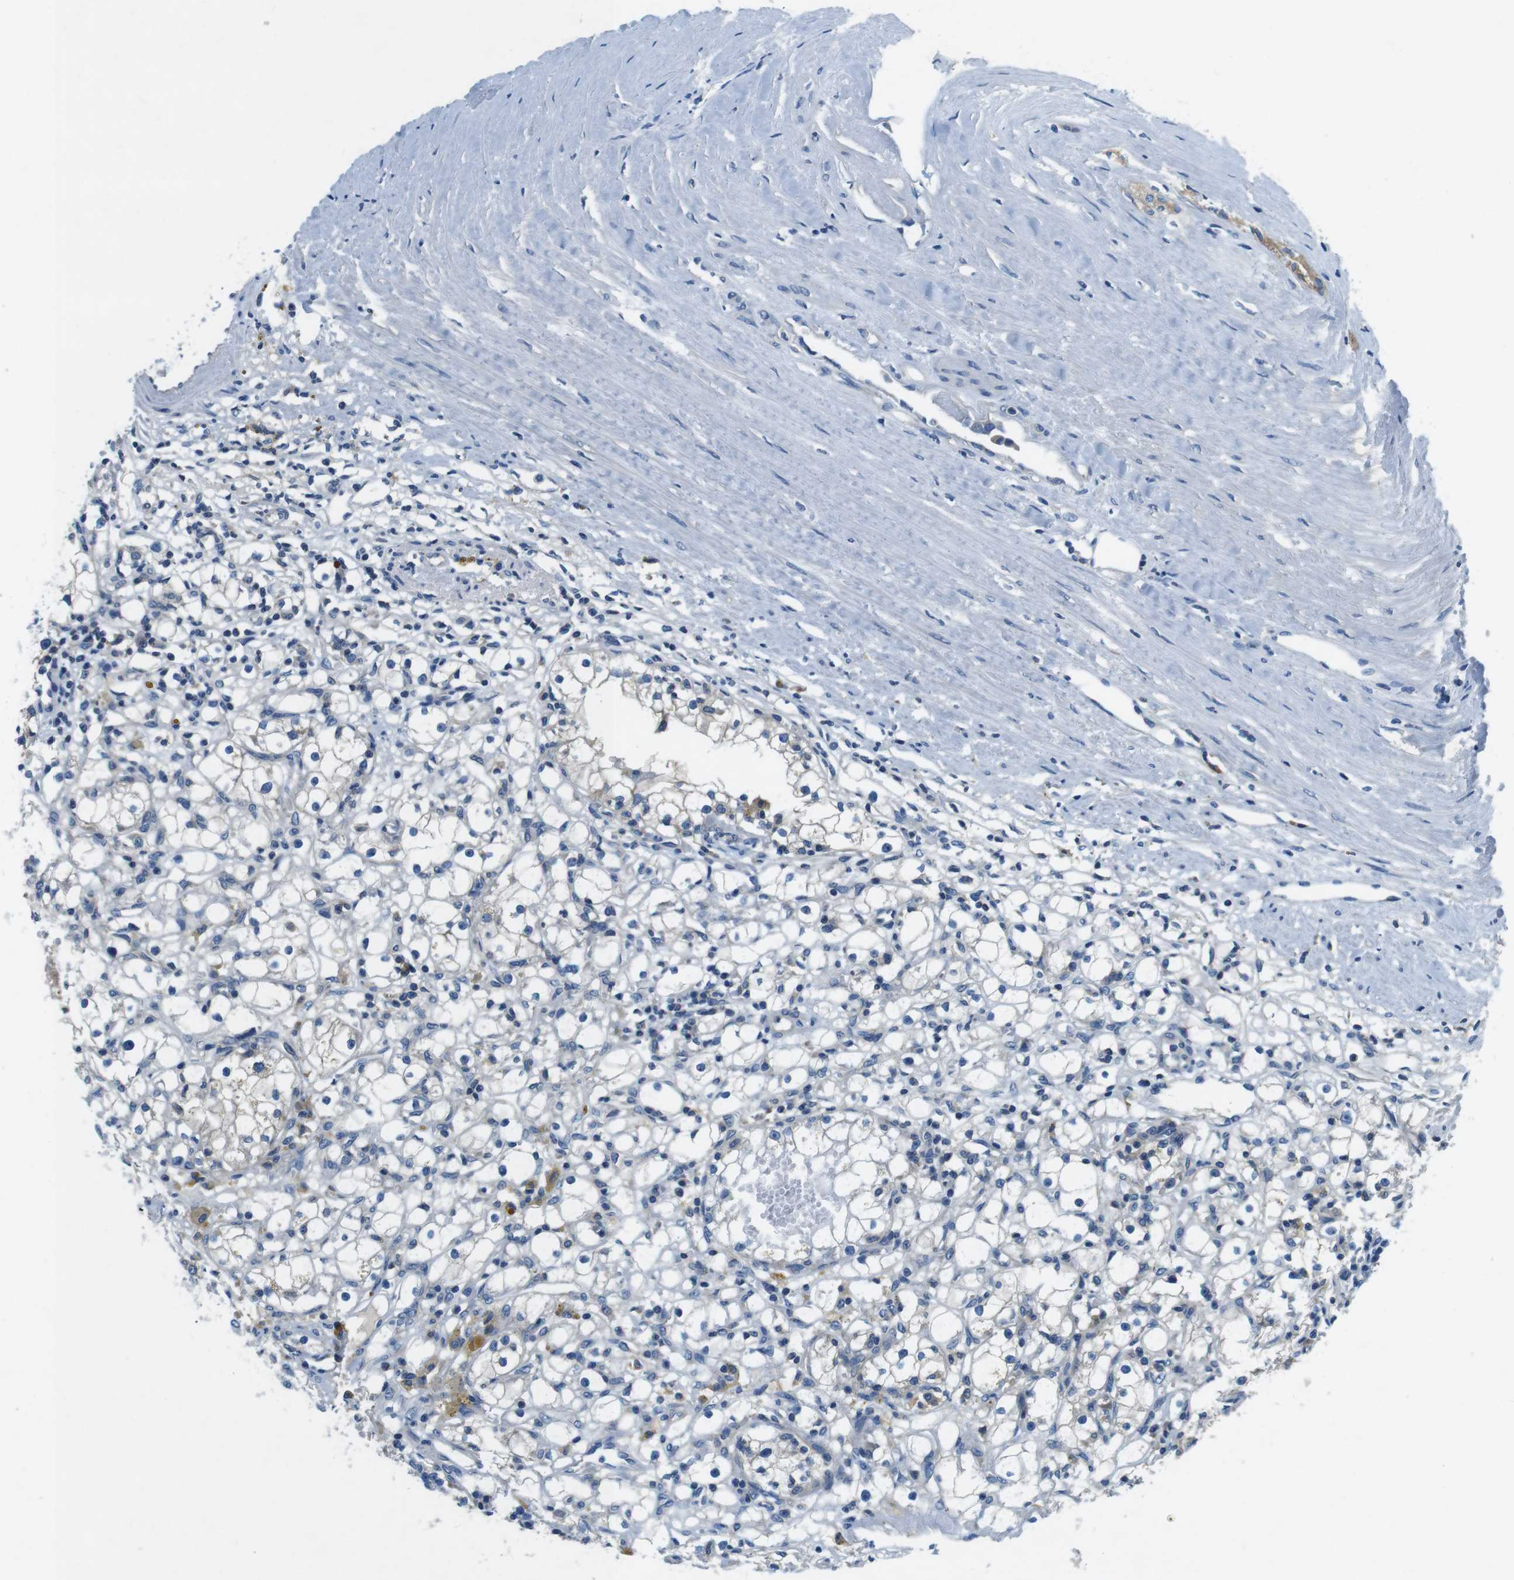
{"staining": {"intensity": "weak", "quantity": ">75%", "location": "cytoplasmic/membranous"}, "tissue": "renal cancer", "cell_type": "Tumor cells", "image_type": "cancer", "snomed": [{"axis": "morphology", "description": "Adenocarcinoma, NOS"}, {"axis": "topography", "description": "Kidney"}], "caption": "The photomicrograph exhibits a brown stain indicating the presence of a protein in the cytoplasmic/membranous of tumor cells in renal adenocarcinoma.", "gene": "DENND4C", "patient": {"sex": "male", "age": 56}}